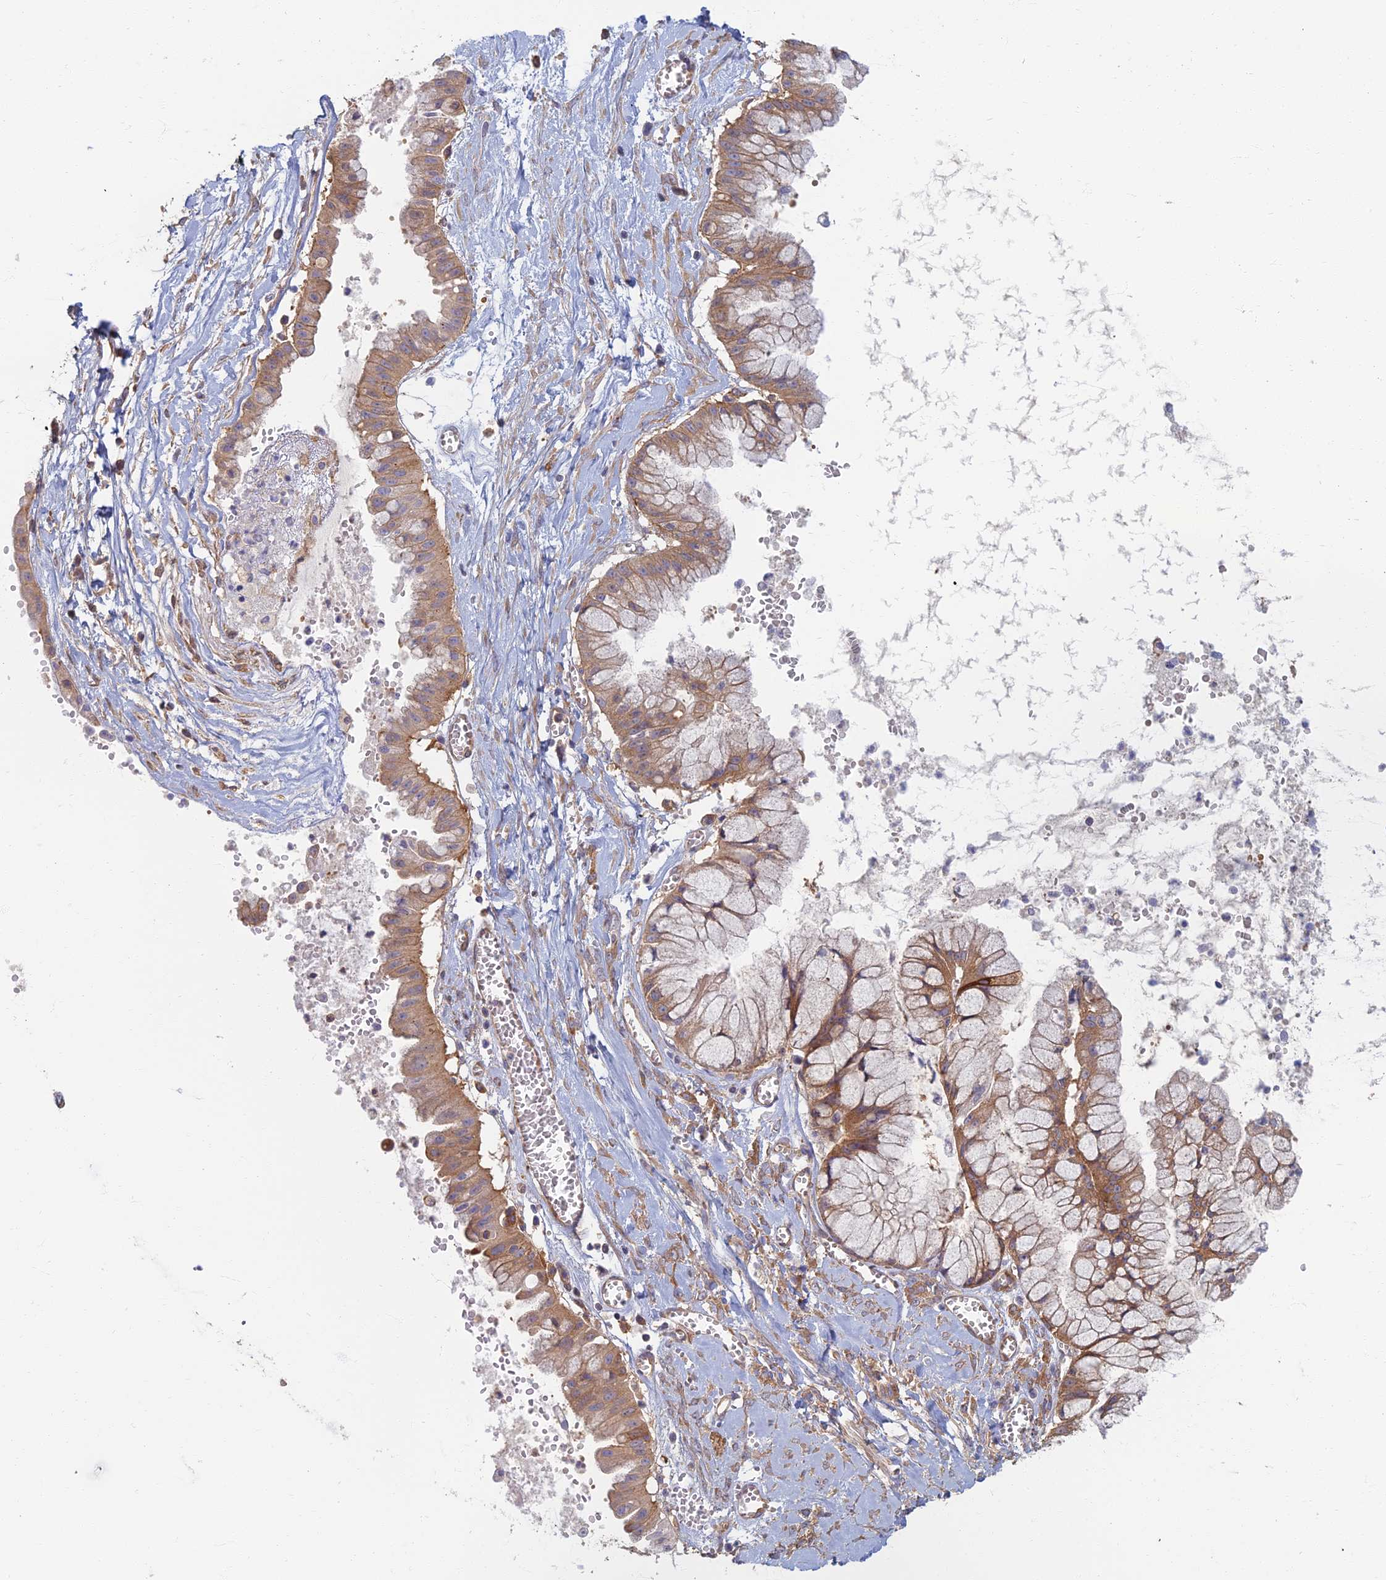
{"staining": {"intensity": "moderate", "quantity": ">75%", "location": "cytoplasmic/membranous"}, "tissue": "ovarian cancer", "cell_type": "Tumor cells", "image_type": "cancer", "snomed": [{"axis": "morphology", "description": "Cystadenocarcinoma, mucinous, NOS"}, {"axis": "topography", "description": "Ovary"}], "caption": "Immunohistochemical staining of ovarian cancer shows moderate cytoplasmic/membranous protein staining in about >75% of tumor cells.", "gene": "RBSN", "patient": {"sex": "female", "age": 70}}